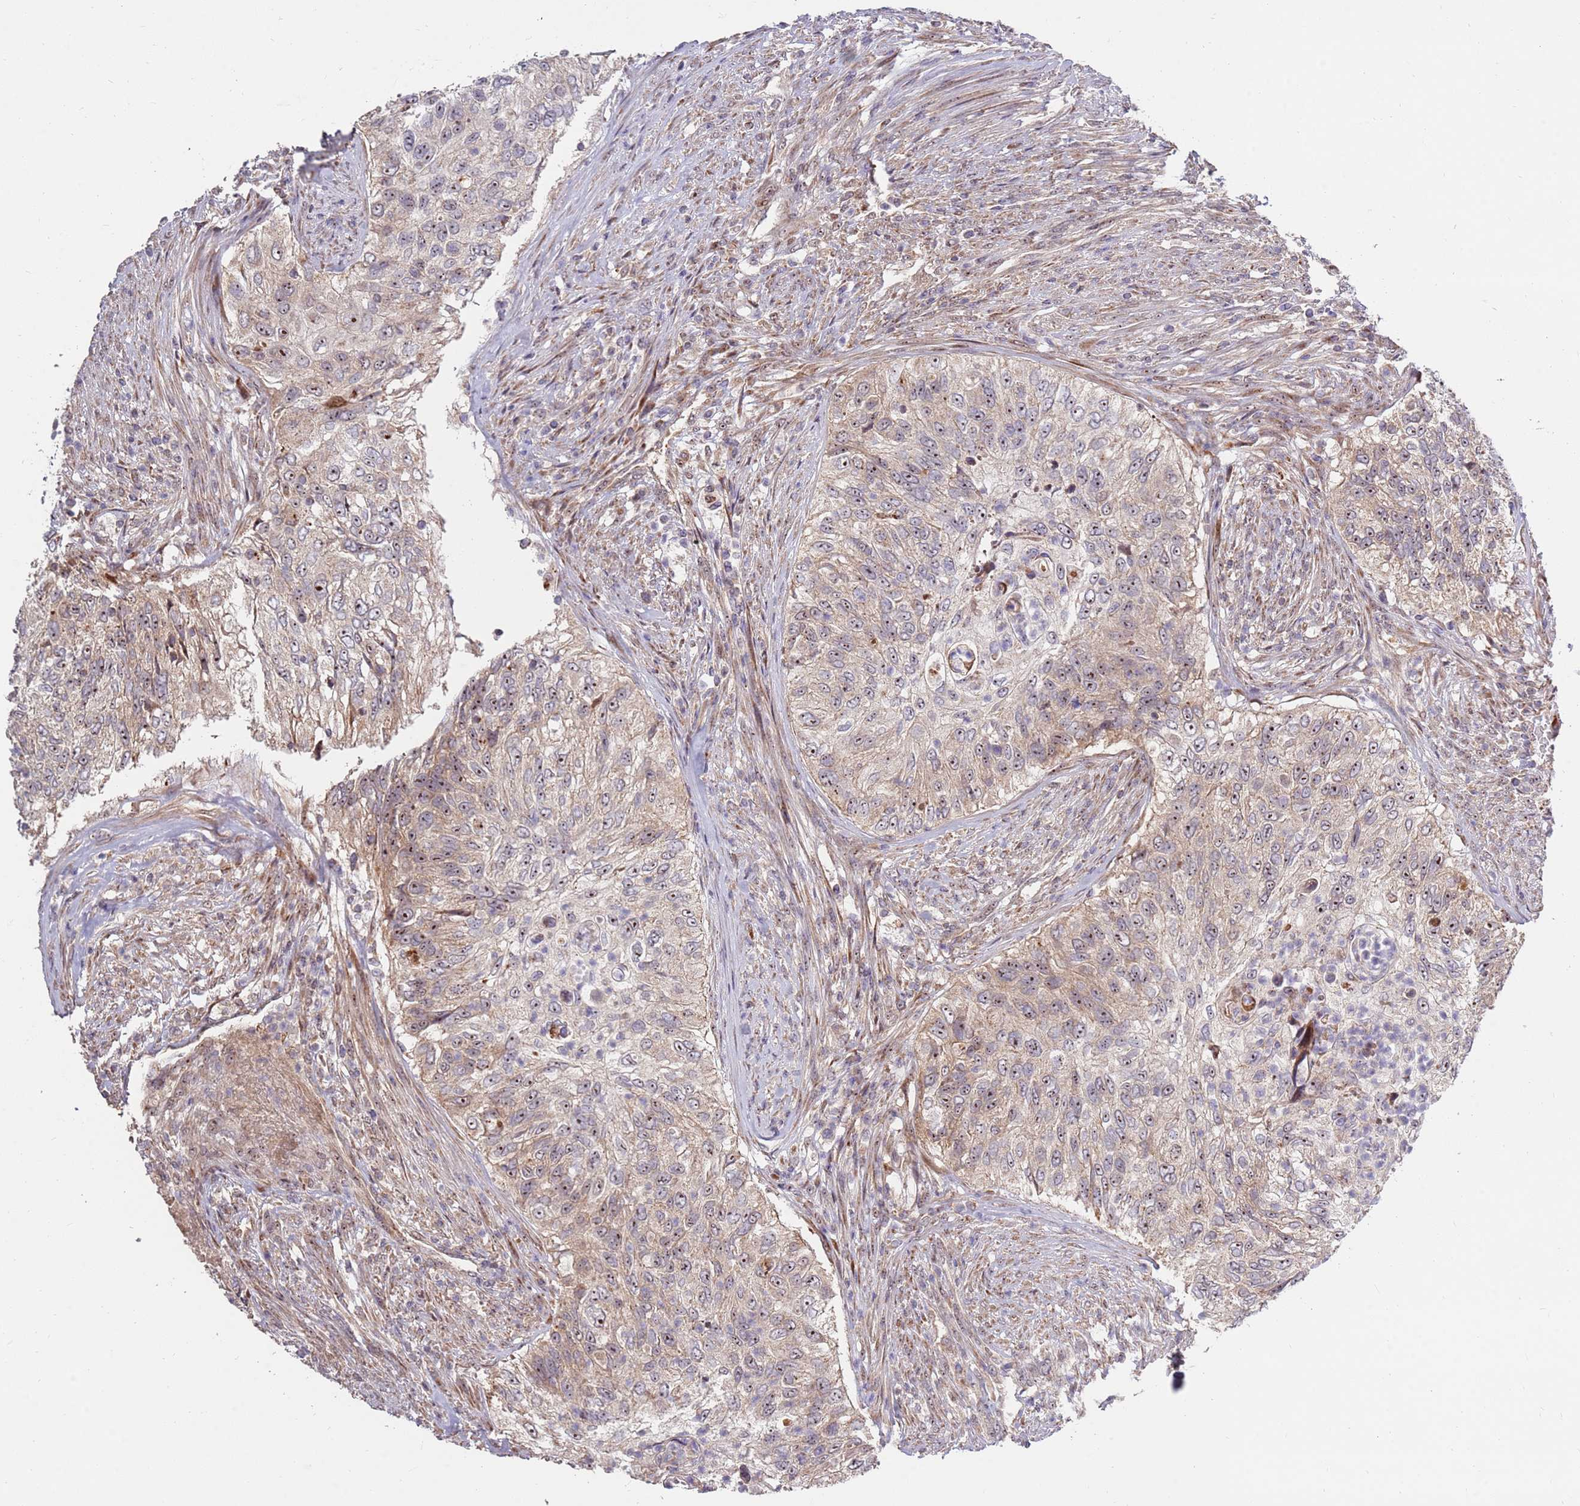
{"staining": {"intensity": "moderate", "quantity": "25%-75%", "location": "cytoplasmic/membranous,nuclear"}, "tissue": "urothelial cancer", "cell_type": "Tumor cells", "image_type": "cancer", "snomed": [{"axis": "morphology", "description": "Urothelial carcinoma, High grade"}, {"axis": "topography", "description": "Urinary bladder"}], "caption": "High-grade urothelial carcinoma tissue demonstrates moderate cytoplasmic/membranous and nuclear expression in approximately 25%-75% of tumor cells, visualized by immunohistochemistry. Nuclei are stained in blue.", "gene": "KIF25", "patient": {"sex": "female", "age": 60}}